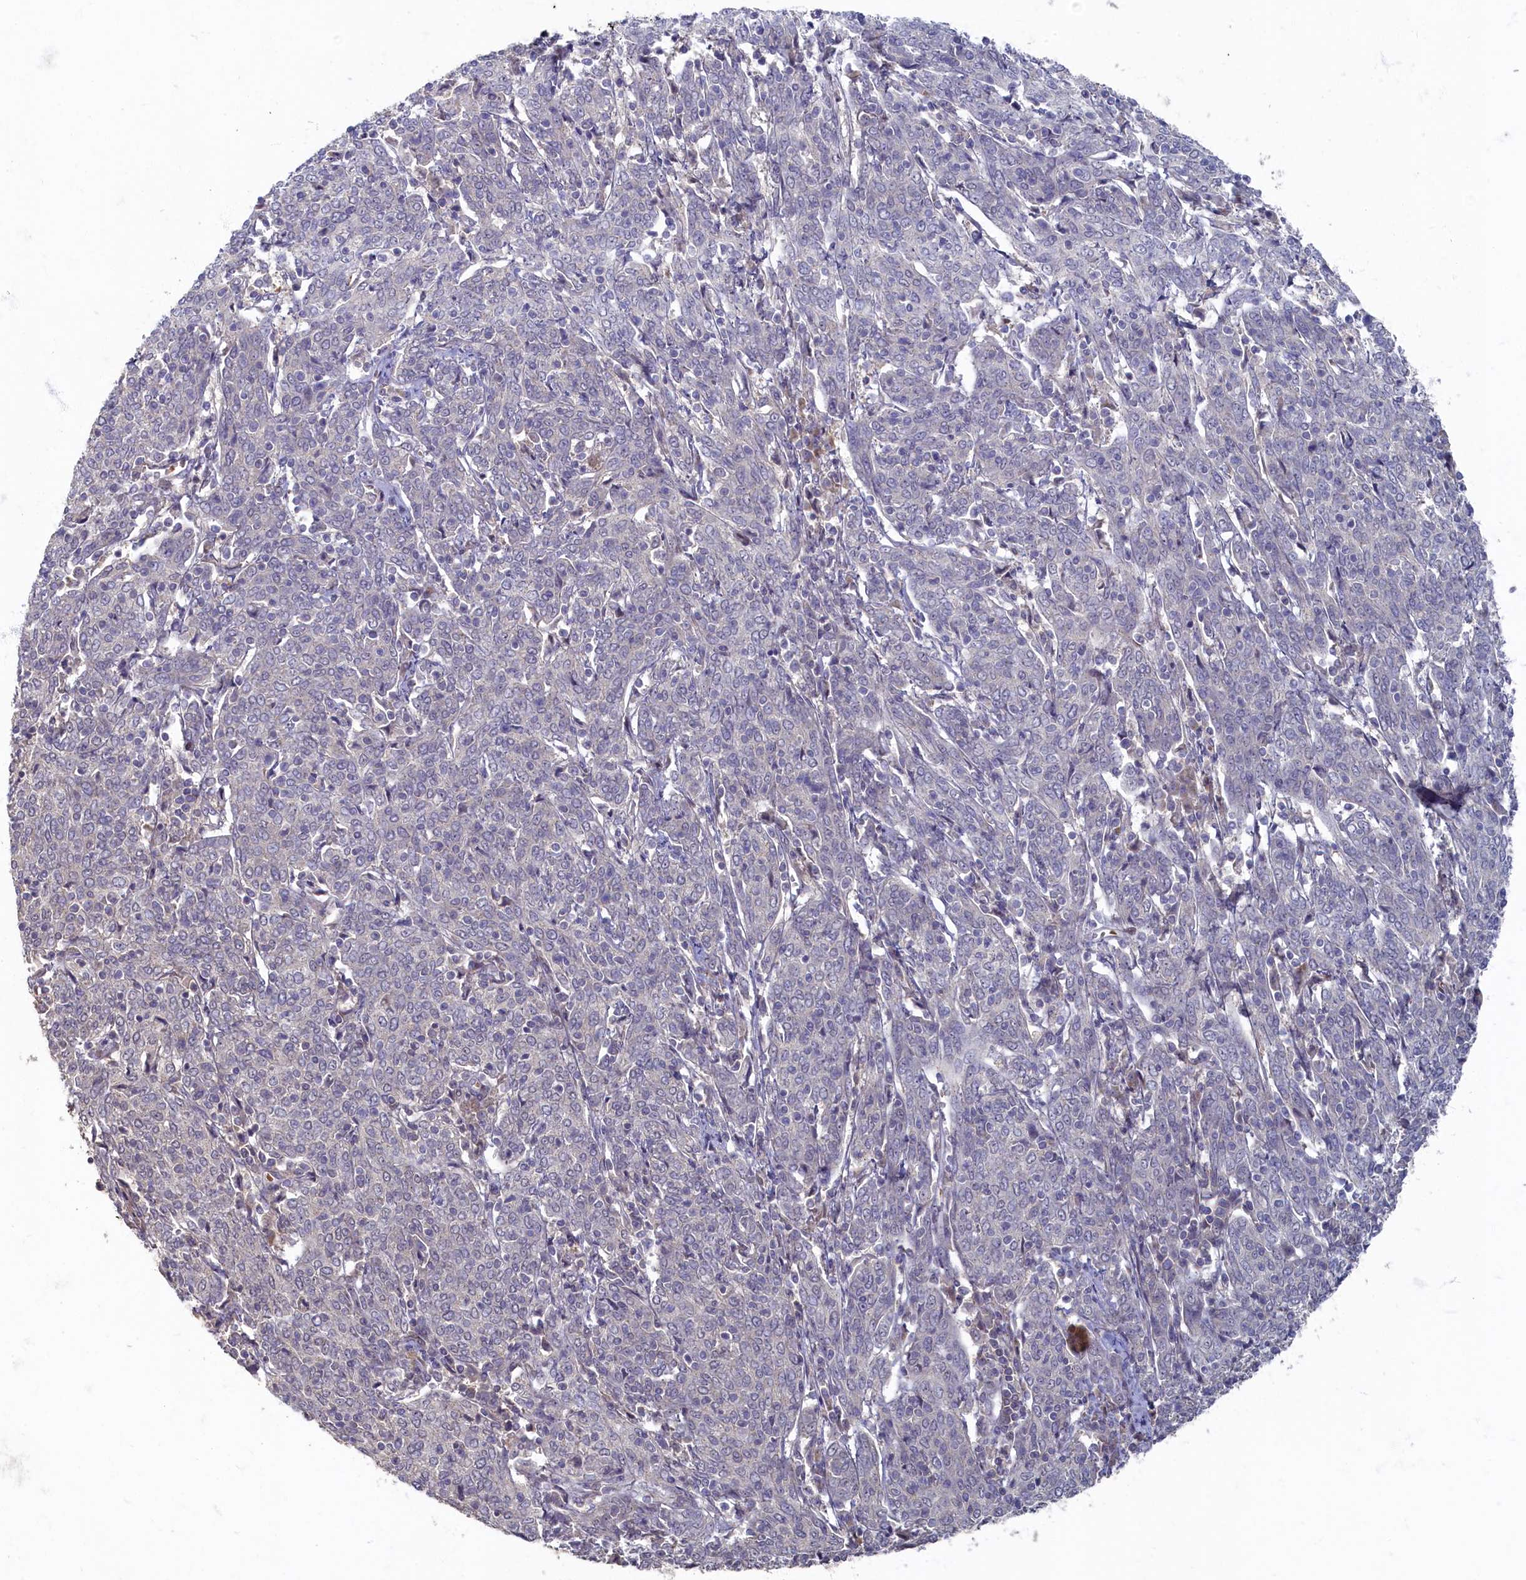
{"staining": {"intensity": "negative", "quantity": "none", "location": "none"}, "tissue": "cervical cancer", "cell_type": "Tumor cells", "image_type": "cancer", "snomed": [{"axis": "morphology", "description": "Squamous cell carcinoma, NOS"}, {"axis": "topography", "description": "Cervix"}], "caption": "A photomicrograph of human squamous cell carcinoma (cervical) is negative for staining in tumor cells.", "gene": "HUNK", "patient": {"sex": "female", "age": 67}}